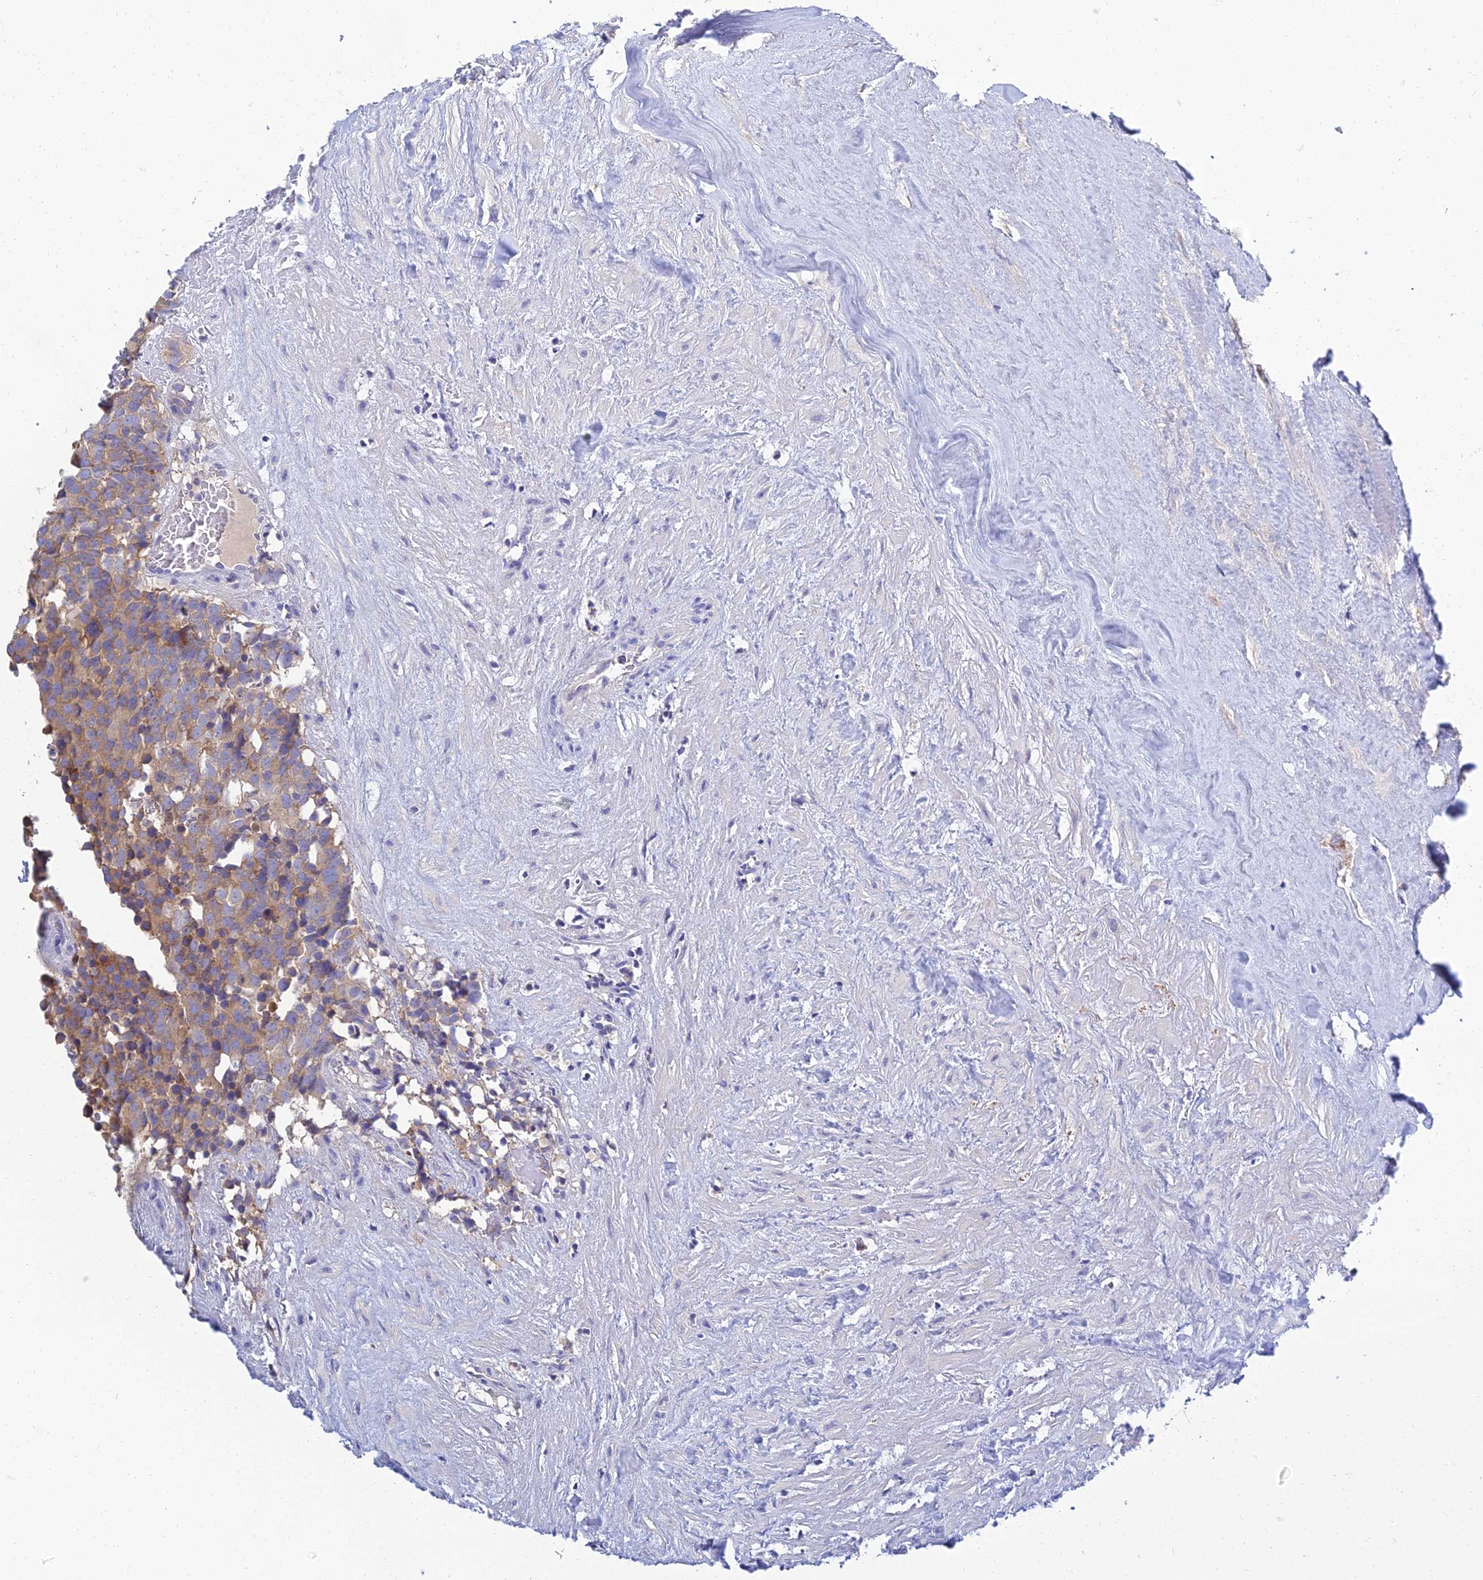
{"staining": {"intensity": "moderate", "quantity": ">75%", "location": "cytoplasmic/membranous"}, "tissue": "testis cancer", "cell_type": "Tumor cells", "image_type": "cancer", "snomed": [{"axis": "morphology", "description": "Seminoma, NOS"}, {"axis": "topography", "description": "Testis"}], "caption": "Moderate cytoplasmic/membranous protein expression is identified in about >75% of tumor cells in testis cancer (seminoma).", "gene": "NPY", "patient": {"sex": "male", "age": 71}}